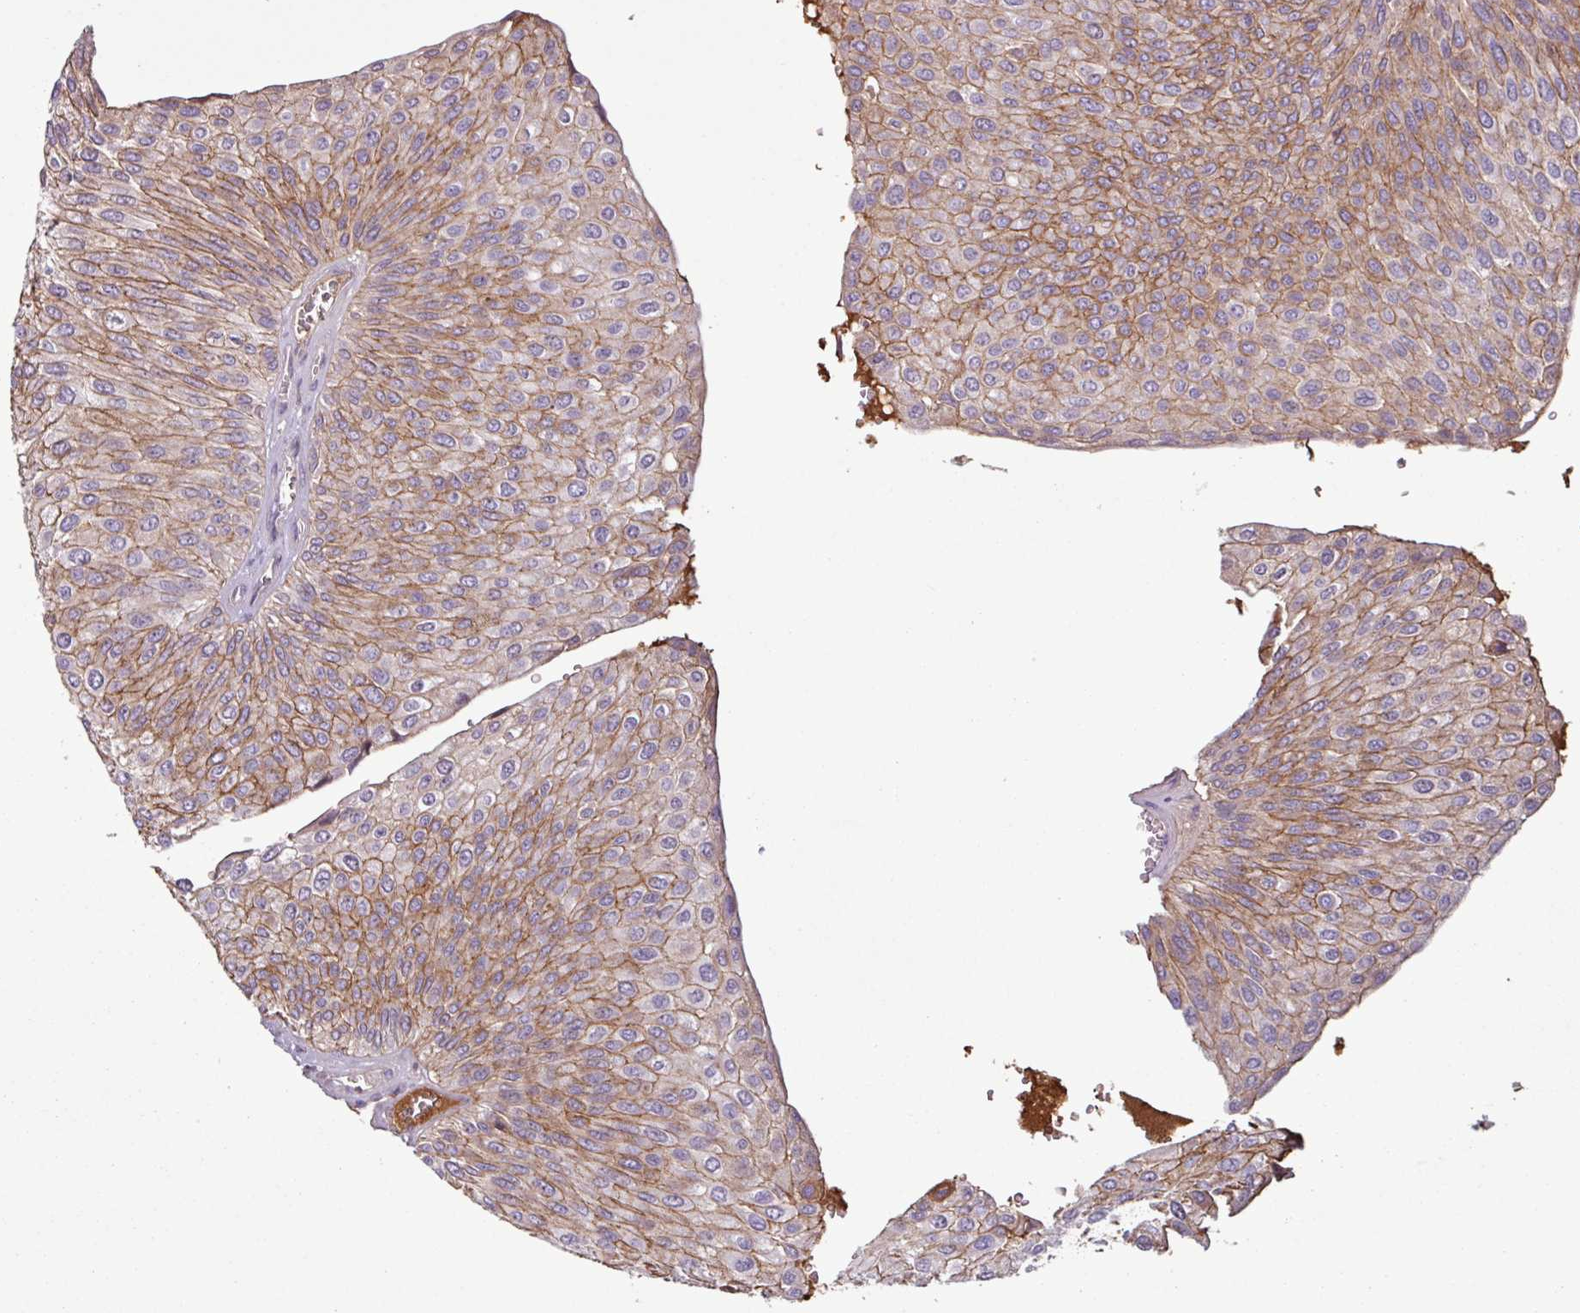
{"staining": {"intensity": "moderate", "quantity": ">75%", "location": "cytoplasmic/membranous"}, "tissue": "urothelial cancer", "cell_type": "Tumor cells", "image_type": "cancer", "snomed": [{"axis": "morphology", "description": "Urothelial carcinoma, NOS"}, {"axis": "topography", "description": "Urinary bladder"}], "caption": "Immunohistochemical staining of transitional cell carcinoma displays moderate cytoplasmic/membranous protein expression in approximately >75% of tumor cells.", "gene": "C4B", "patient": {"sex": "male", "age": 67}}